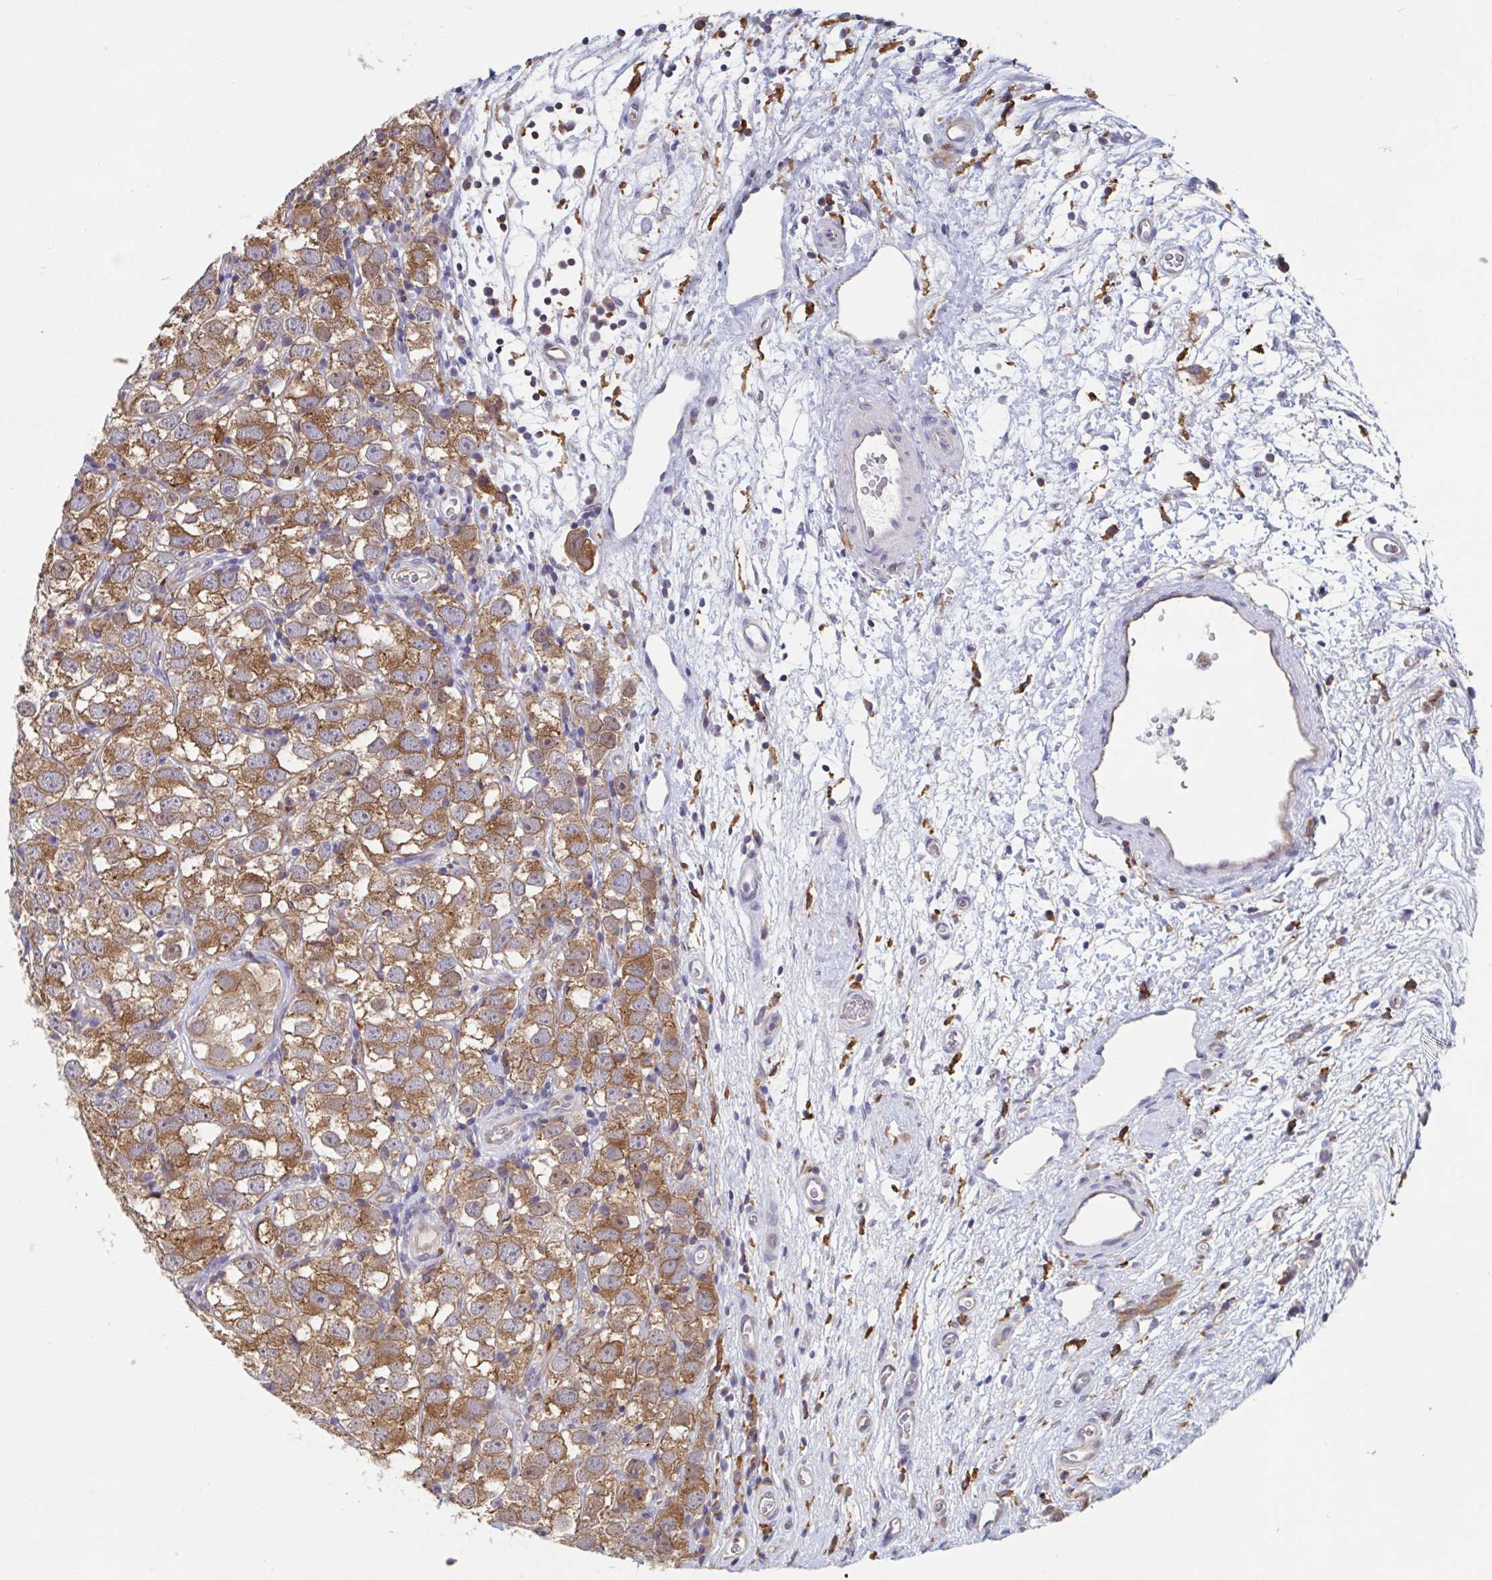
{"staining": {"intensity": "strong", "quantity": ">75%", "location": "cytoplasmic/membranous"}, "tissue": "testis cancer", "cell_type": "Tumor cells", "image_type": "cancer", "snomed": [{"axis": "morphology", "description": "Seminoma, NOS"}, {"axis": "topography", "description": "Testis"}], "caption": "Testis cancer (seminoma) stained with IHC demonstrates strong cytoplasmic/membranous expression in approximately >75% of tumor cells. (brown staining indicates protein expression, while blue staining denotes nuclei).", "gene": "SNX8", "patient": {"sex": "male", "age": 26}}